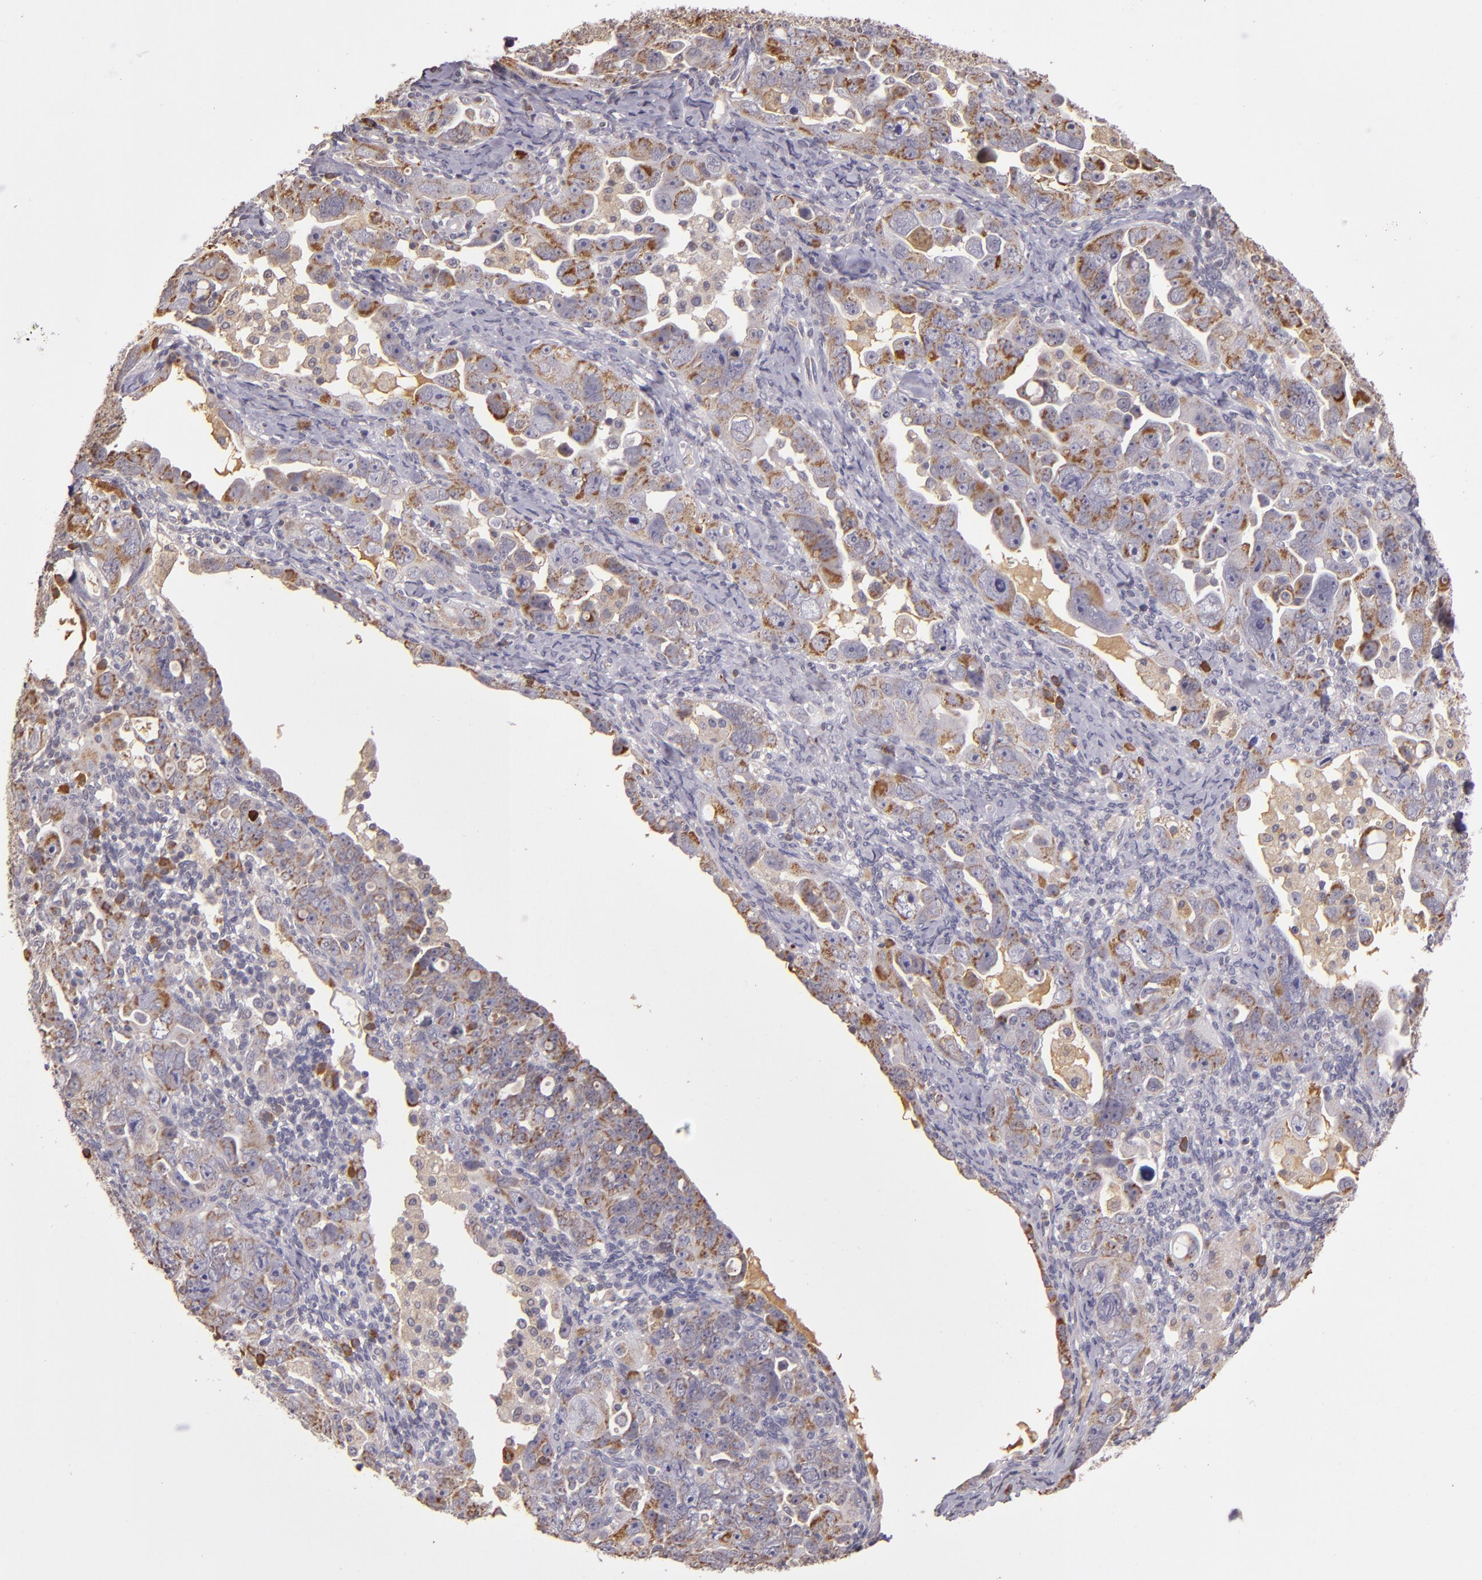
{"staining": {"intensity": "weak", "quantity": ">75%", "location": "cytoplasmic/membranous"}, "tissue": "ovarian cancer", "cell_type": "Tumor cells", "image_type": "cancer", "snomed": [{"axis": "morphology", "description": "Cystadenocarcinoma, serous, NOS"}, {"axis": "topography", "description": "Ovary"}], "caption": "IHC of ovarian cancer (serous cystadenocarcinoma) demonstrates low levels of weak cytoplasmic/membranous staining in approximately >75% of tumor cells. The protein of interest is stained brown, and the nuclei are stained in blue (DAB IHC with brightfield microscopy, high magnification).", "gene": "ABL1", "patient": {"sex": "female", "age": 66}}